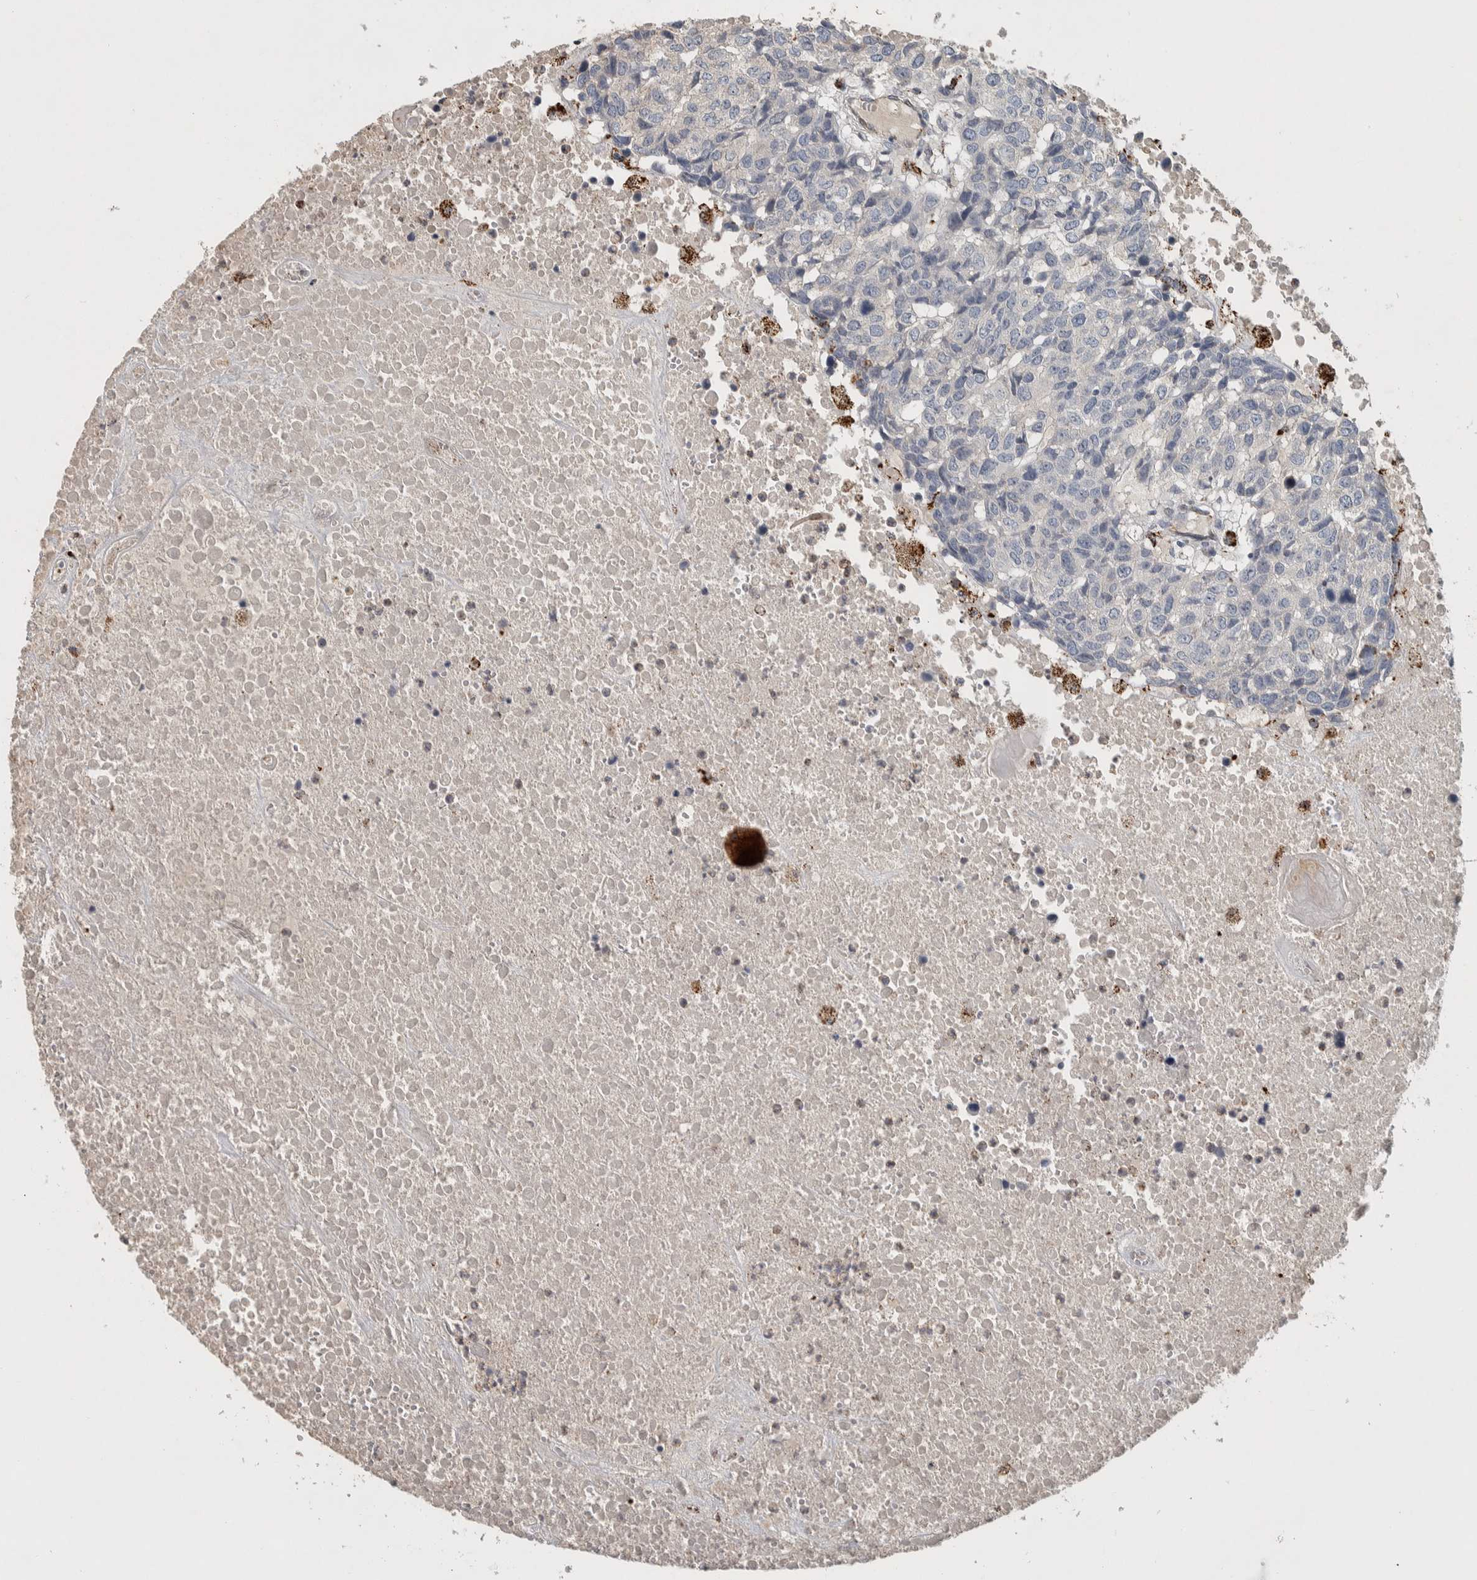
{"staining": {"intensity": "negative", "quantity": "none", "location": "none"}, "tissue": "head and neck cancer", "cell_type": "Tumor cells", "image_type": "cancer", "snomed": [{"axis": "morphology", "description": "Squamous cell carcinoma, NOS"}, {"axis": "topography", "description": "Head-Neck"}], "caption": "This is a histopathology image of IHC staining of squamous cell carcinoma (head and neck), which shows no staining in tumor cells.", "gene": "FAM78A", "patient": {"sex": "male", "age": 66}}